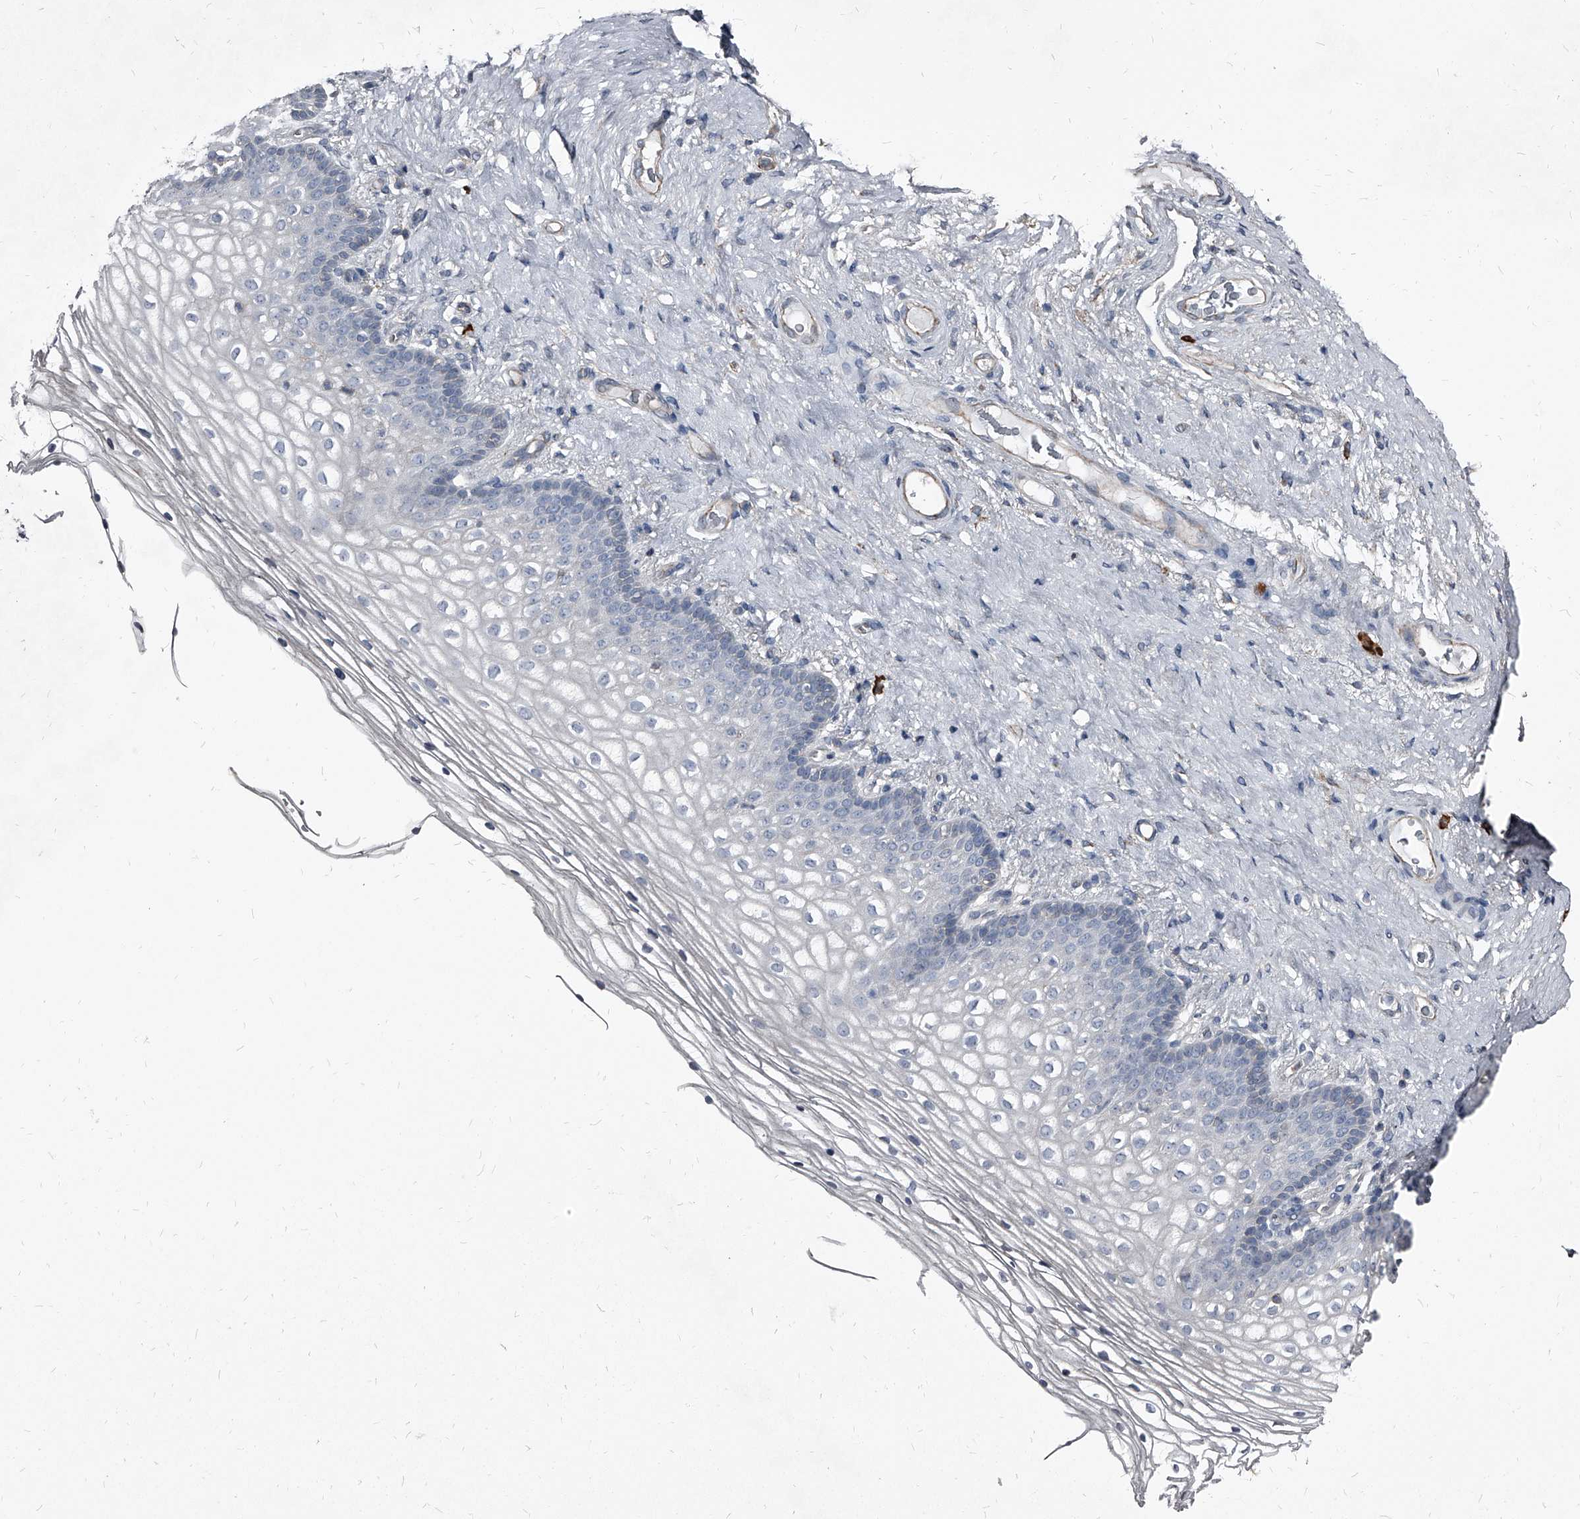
{"staining": {"intensity": "negative", "quantity": "none", "location": "none"}, "tissue": "vagina", "cell_type": "Squamous epithelial cells", "image_type": "normal", "snomed": [{"axis": "morphology", "description": "Normal tissue, NOS"}, {"axis": "topography", "description": "Vagina"}], "caption": "Immunohistochemistry (IHC) image of unremarkable human vagina stained for a protein (brown), which exhibits no staining in squamous epithelial cells.", "gene": "PGLYRP3", "patient": {"sex": "female", "age": 60}}